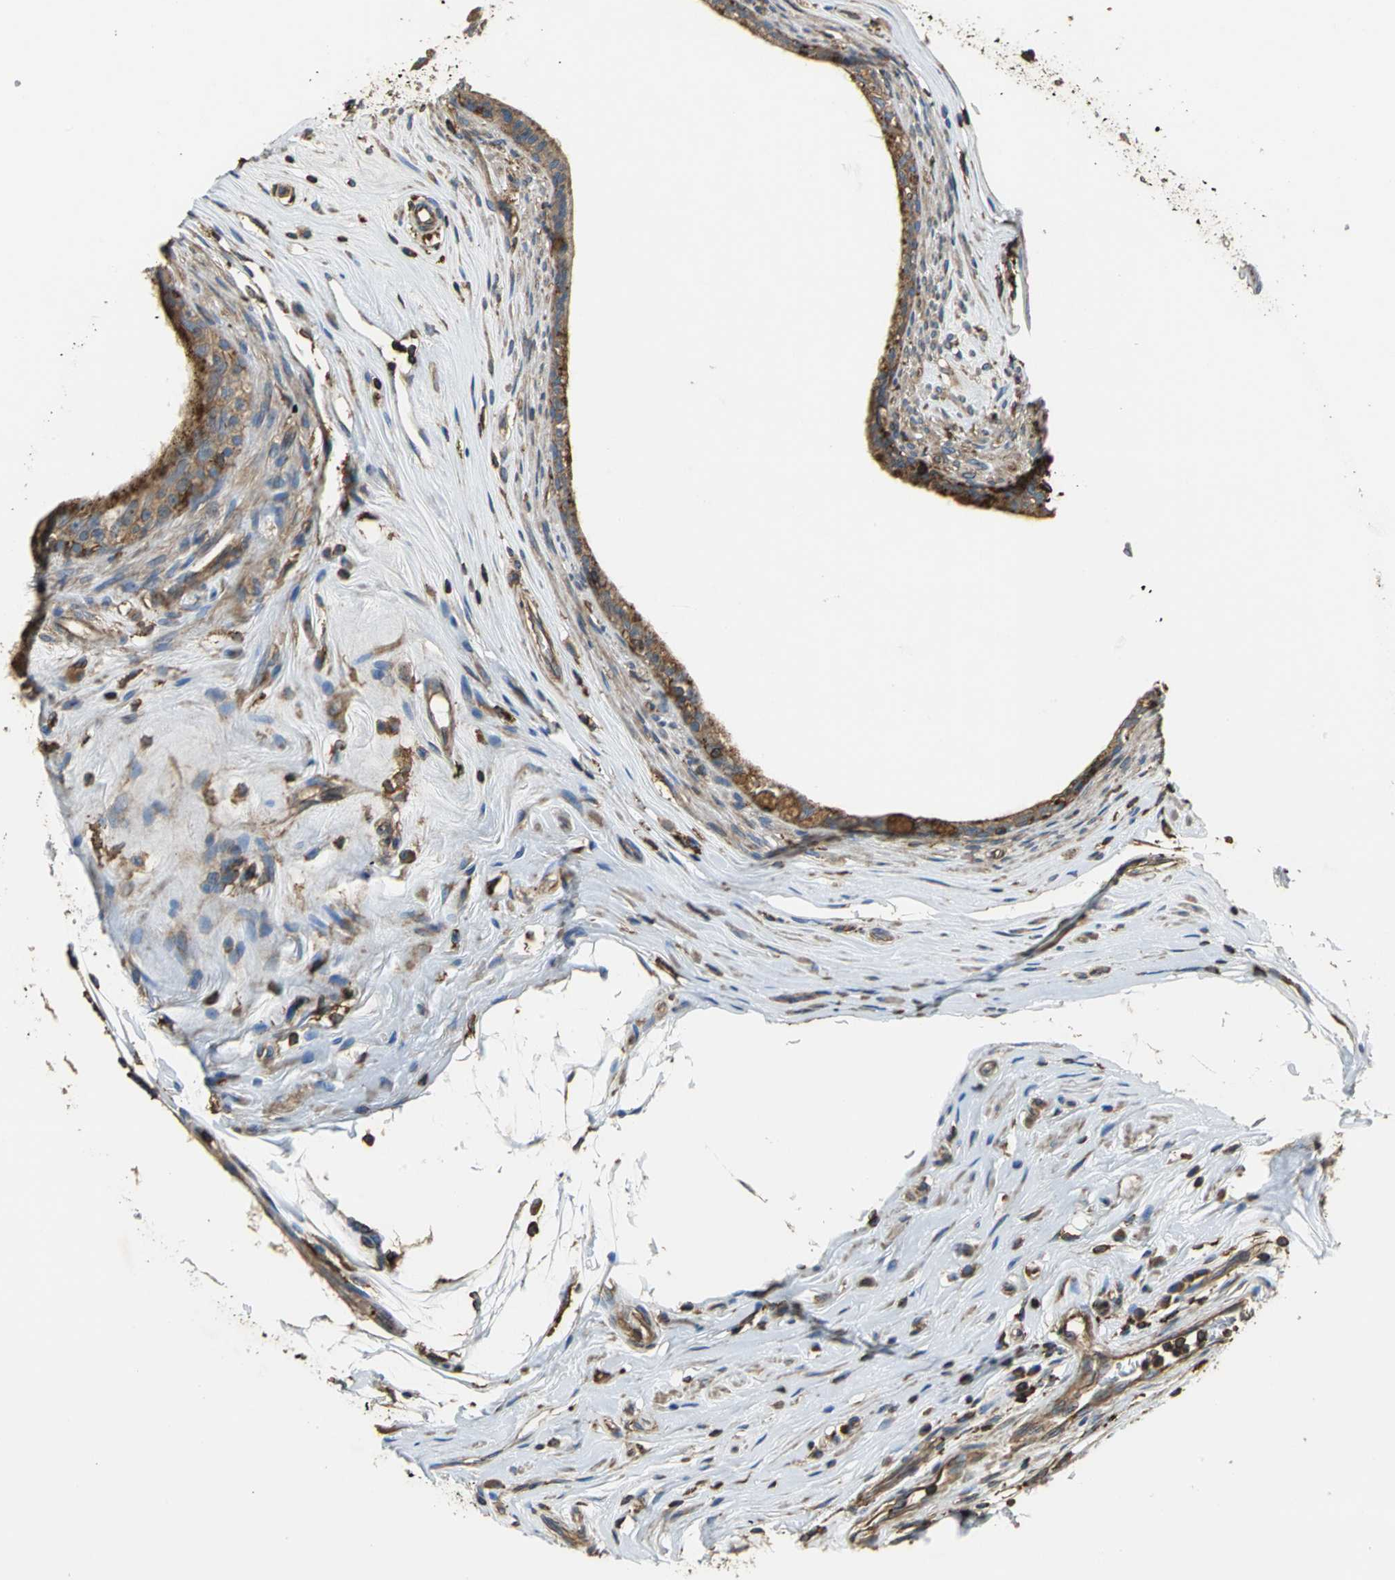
{"staining": {"intensity": "strong", "quantity": ">75%", "location": "cytoplasmic/membranous"}, "tissue": "epididymis", "cell_type": "Glandular cells", "image_type": "normal", "snomed": [{"axis": "morphology", "description": "Normal tissue, NOS"}, {"axis": "morphology", "description": "Inflammation, NOS"}, {"axis": "topography", "description": "Epididymis"}], "caption": "This is an image of IHC staining of unremarkable epididymis, which shows strong positivity in the cytoplasmic/membranous of glandular cells.", "gene": "TLN1", "patient": {"sex": "male", "age": 84}}